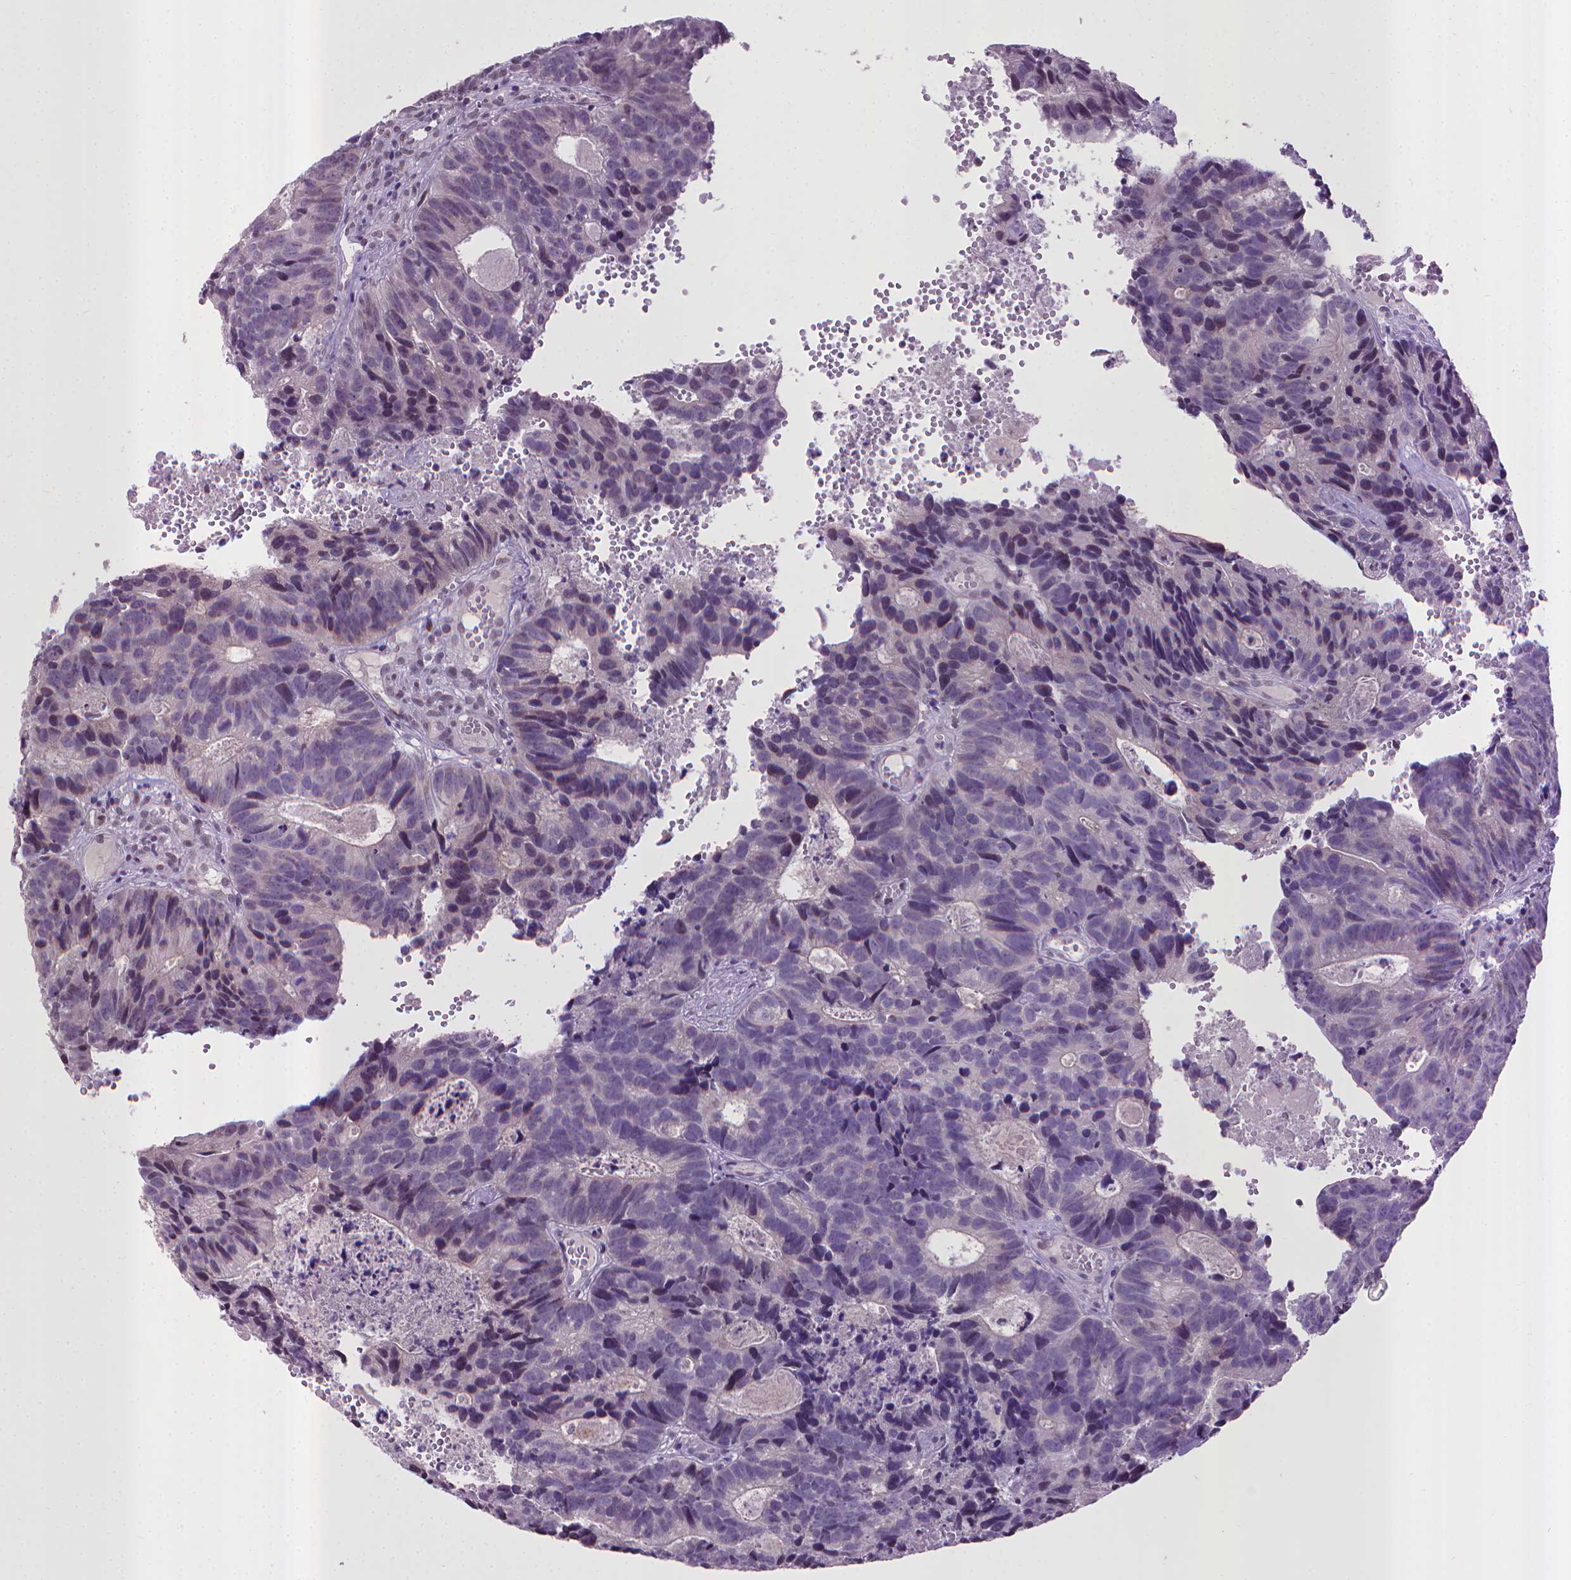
{"staining": {"intensity": "negative", "quantity": "none", "location": "none"}, "tissue": "head and neck cancer", "cell_type": "Tumor cells", "image_type": "cancer", "snomed": [{"axis": "morphology", "description": "Adenocarcinoma, NOS"}, {"axis": "topography", "description": "Head-Neck"}], "caption": "Protein analysis of head and neck cancer exhibits no significant positivity in tumor cells.", "gene": "KMO", "patient": {"sex": "male", "age": 62}}